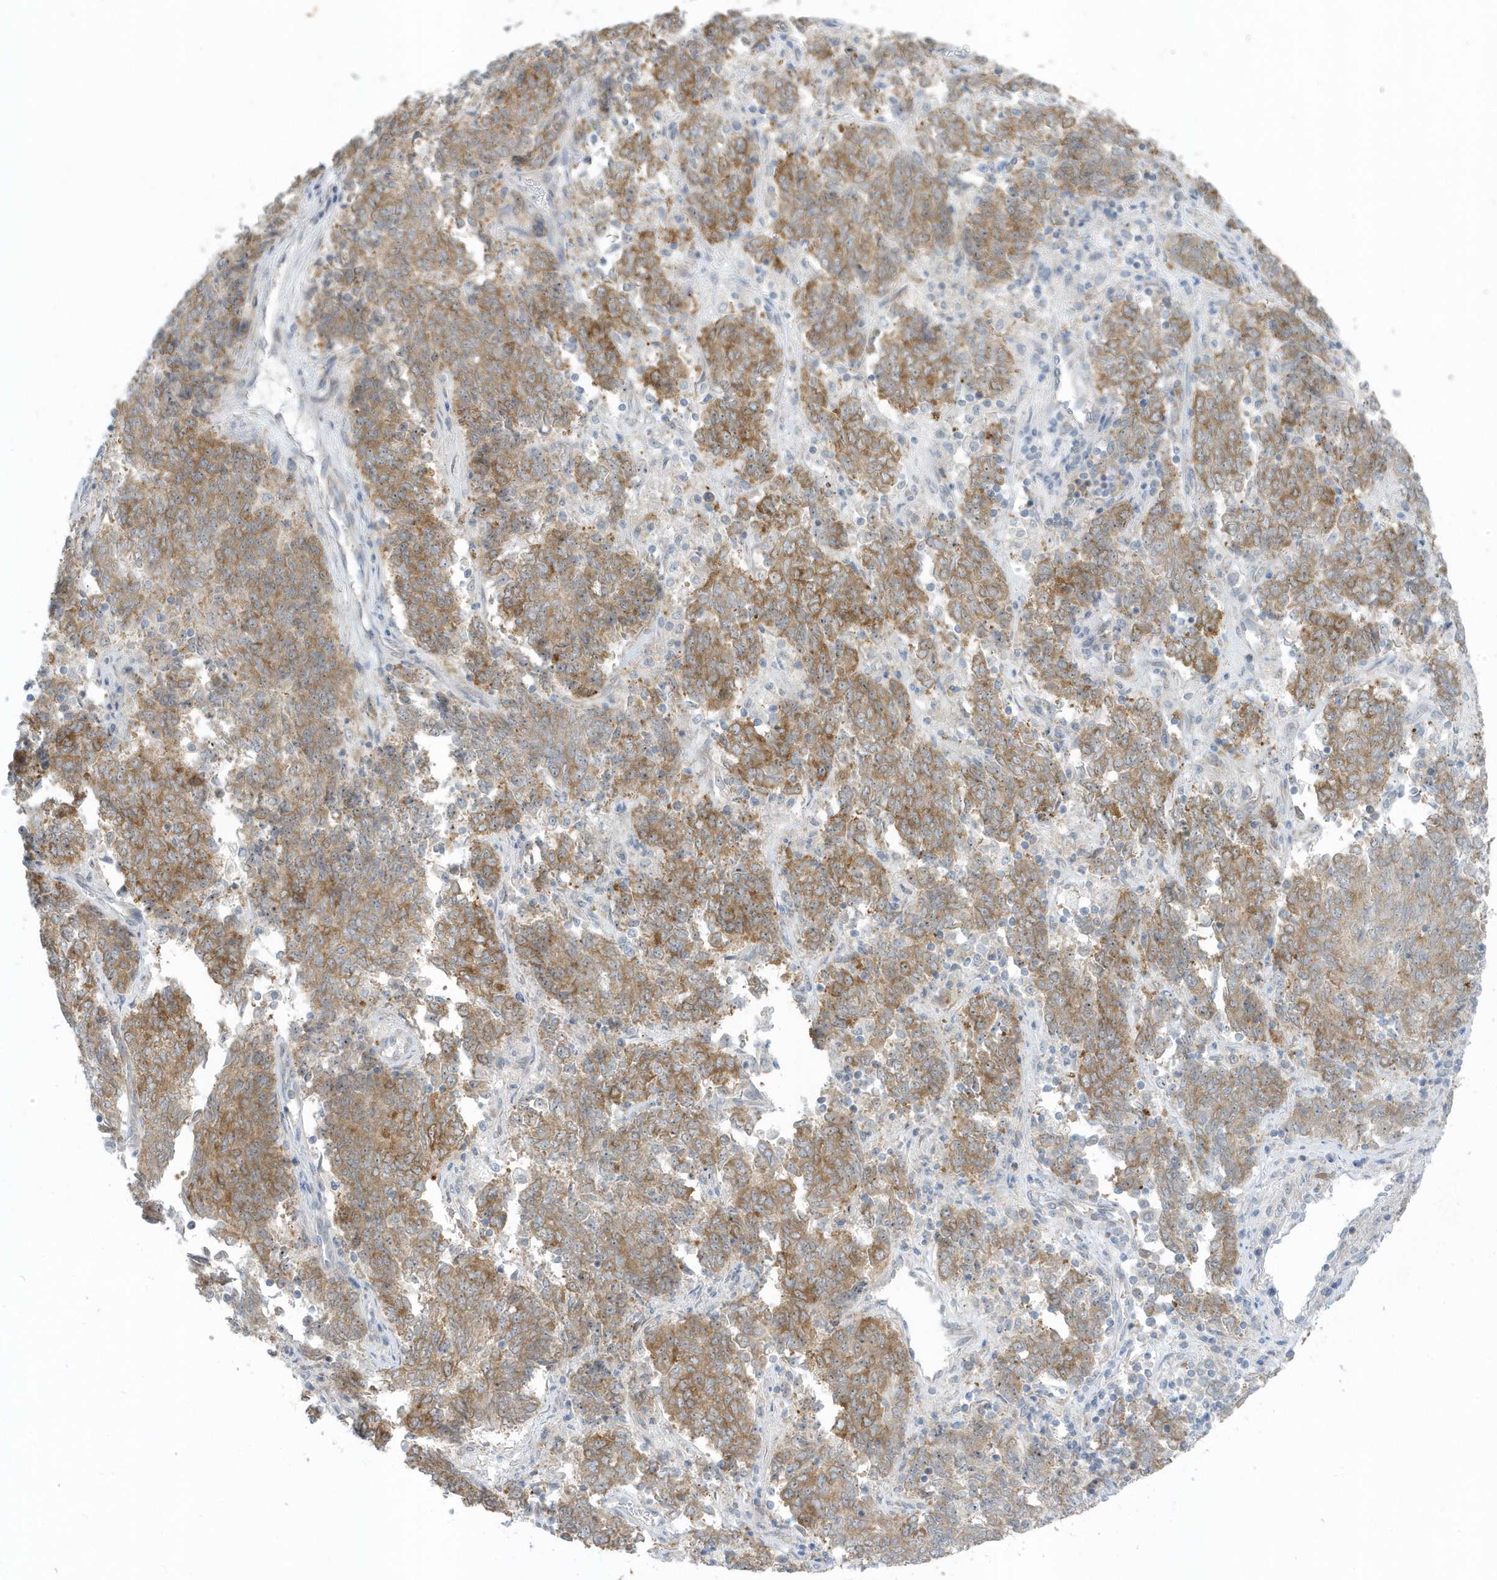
{"staining": {"intensity": "moderate", "quantity": ">75%", "location": "cytoplasmic/membranous"}, "tissue": "endometrial cancer", "cell_type": "Tumor cells", "image_type": "cancer", "snomed": [{"axis": "morphology", "description": "Adenocarcinoma, NOS"}, {"axis": "topography", "description": "Endometrium"}], "caption": "Endometrial adenocarcinoma stained with a protein marker demonstrates moderate staining in tumor cells.", "gene": "SCN3A", "patient": {"sex": "female", "age": 80}}